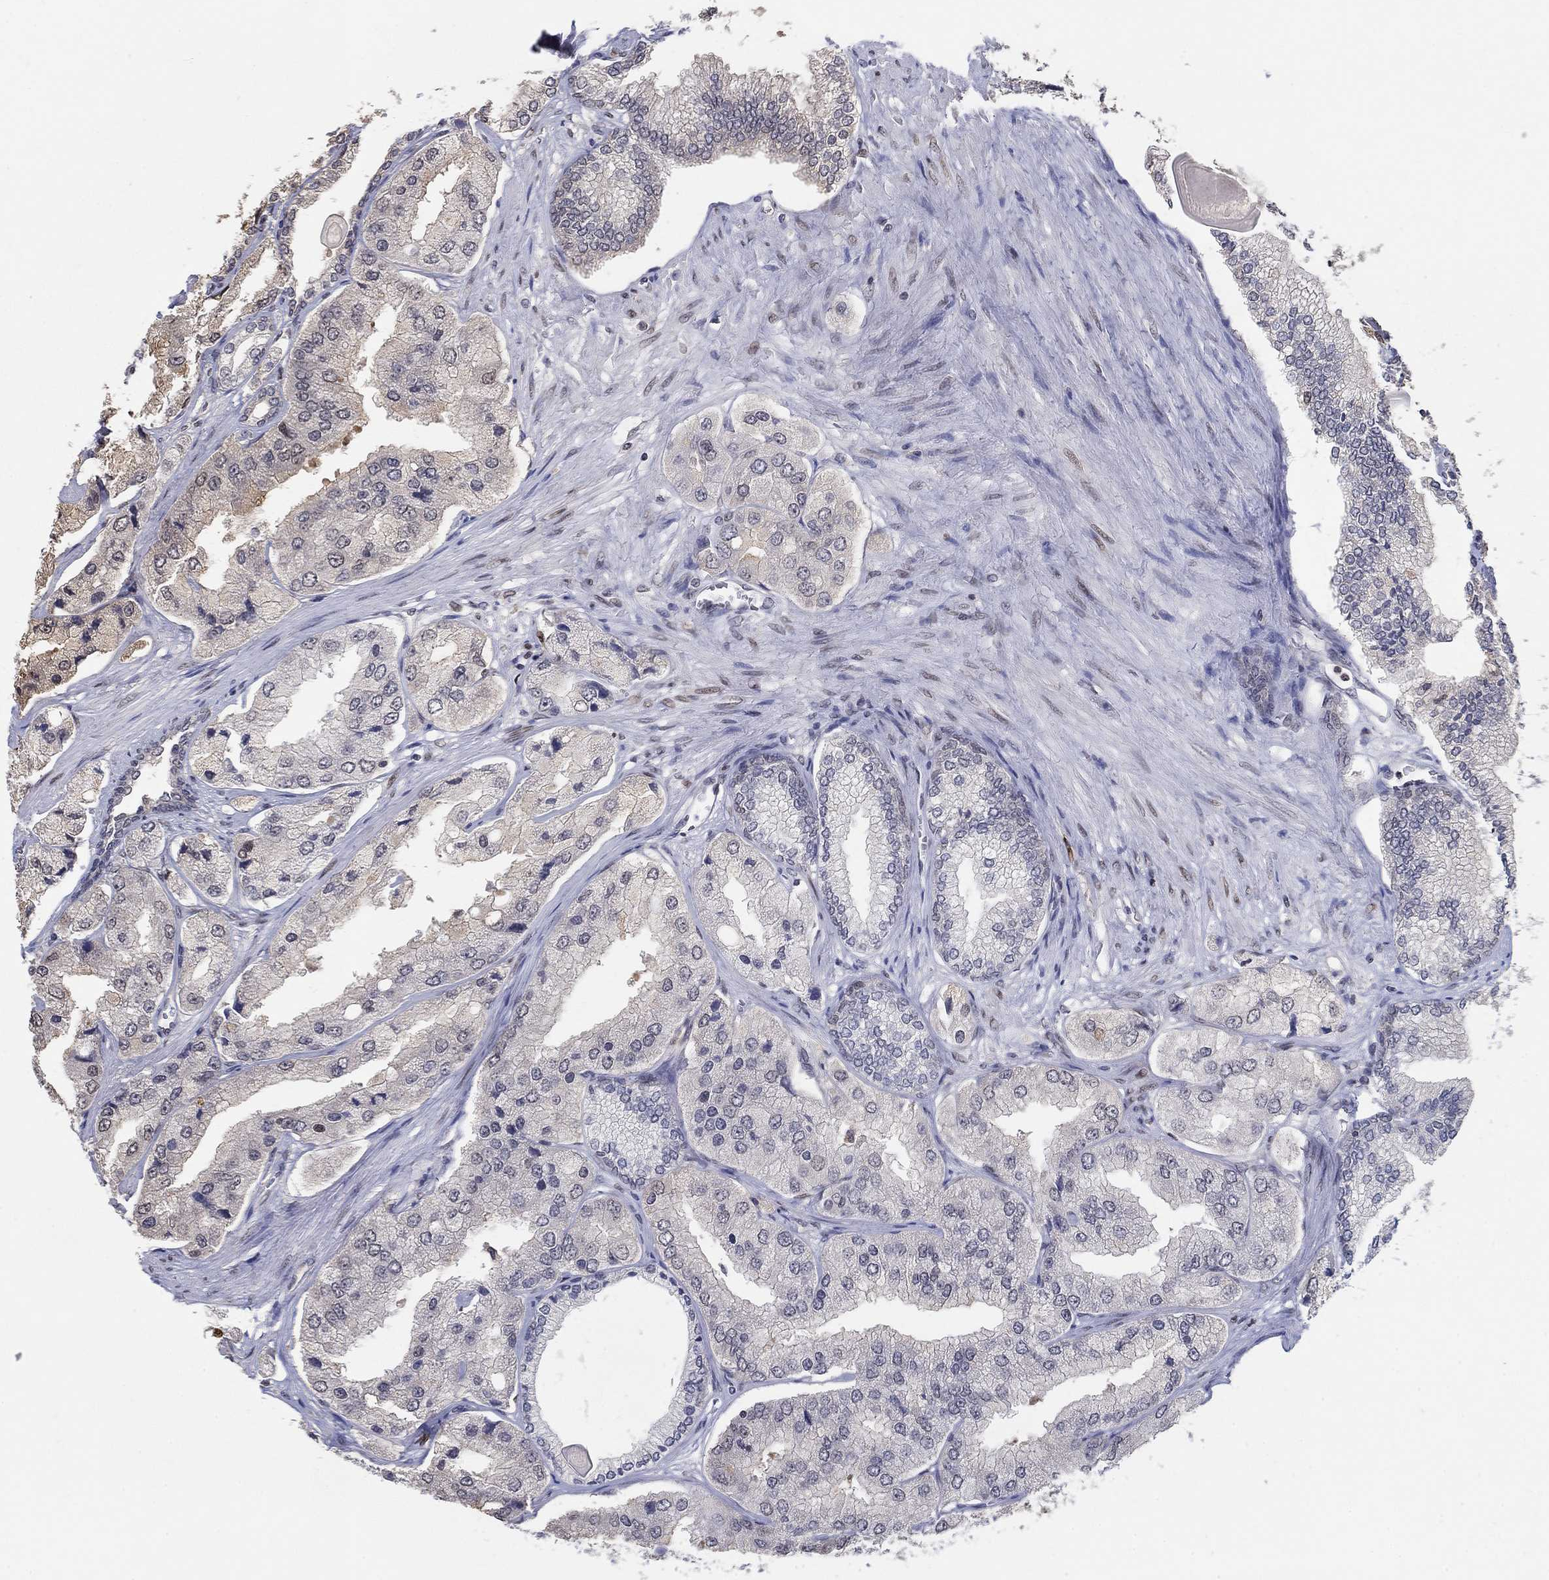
{"staining": {"intensity": "moderate", "quantity": "<25%", "location": "nuclear"}, "tissue": "prostate cancer", "cell_type": "Tumor cells", "image_type": "cancer", "snomed": [{"axis": "morphology", "description": "Adenocarcinoma, Low grade"}, {"axis": "topography", "description": "Prostate"}], "caption": "Immunohistochemical staining of prostate cancer (low-grade adenocarcinoma) reveals low levels of moderate nuclear protein positivity in approximately <25% of tumor cells. (Stains: DAB in brown, nuclei in blue, Microscopy: brightfield microscopy at high magnification).", "gene": "CENPE", "patient": {"sex": "male", "age": 69}}